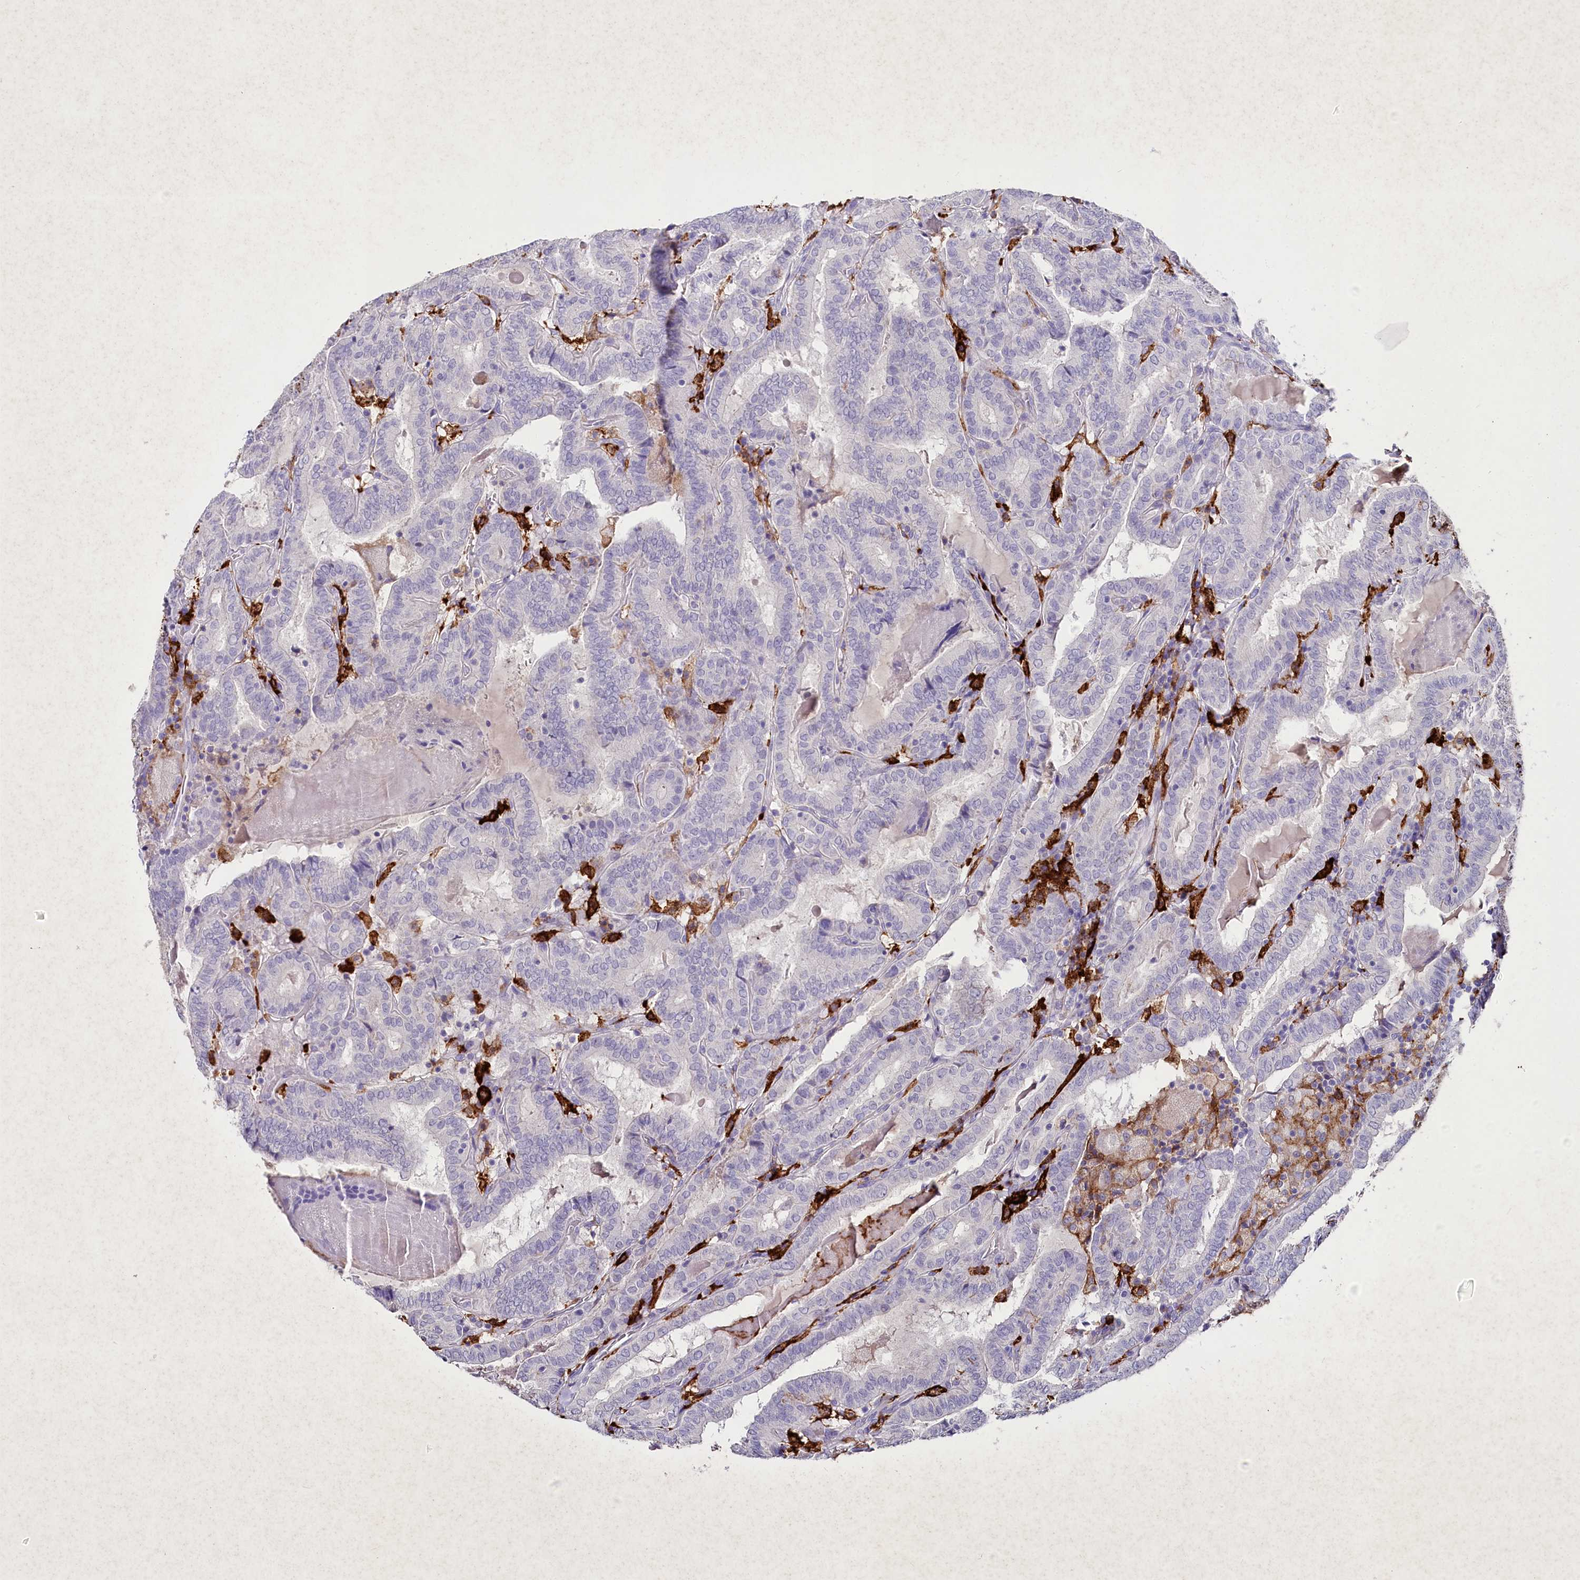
{"staining": {"intensity": "negative", "quantity": "none", "location": "none"}, "tissue": "thyroid cancer", "cell_type": "Tumor cells", "image_type": "cancer", "snomed": [{"axis": "morphology", "description": "Papillary adenocarcinoma, NOS"}, {"axis": "topography", "description": "Thyroid gland"}], "caption": "The IHC histopathology image has no significant positivity in tumor cells of papillary adenocarcinoma (thyroid) tissue. The staining is performed using DAB brown chromogen with nuclei counter-stained in using hematoxylin.", "gene": "CLEC4M", "patient": {"sex": "female", "age": 72}}